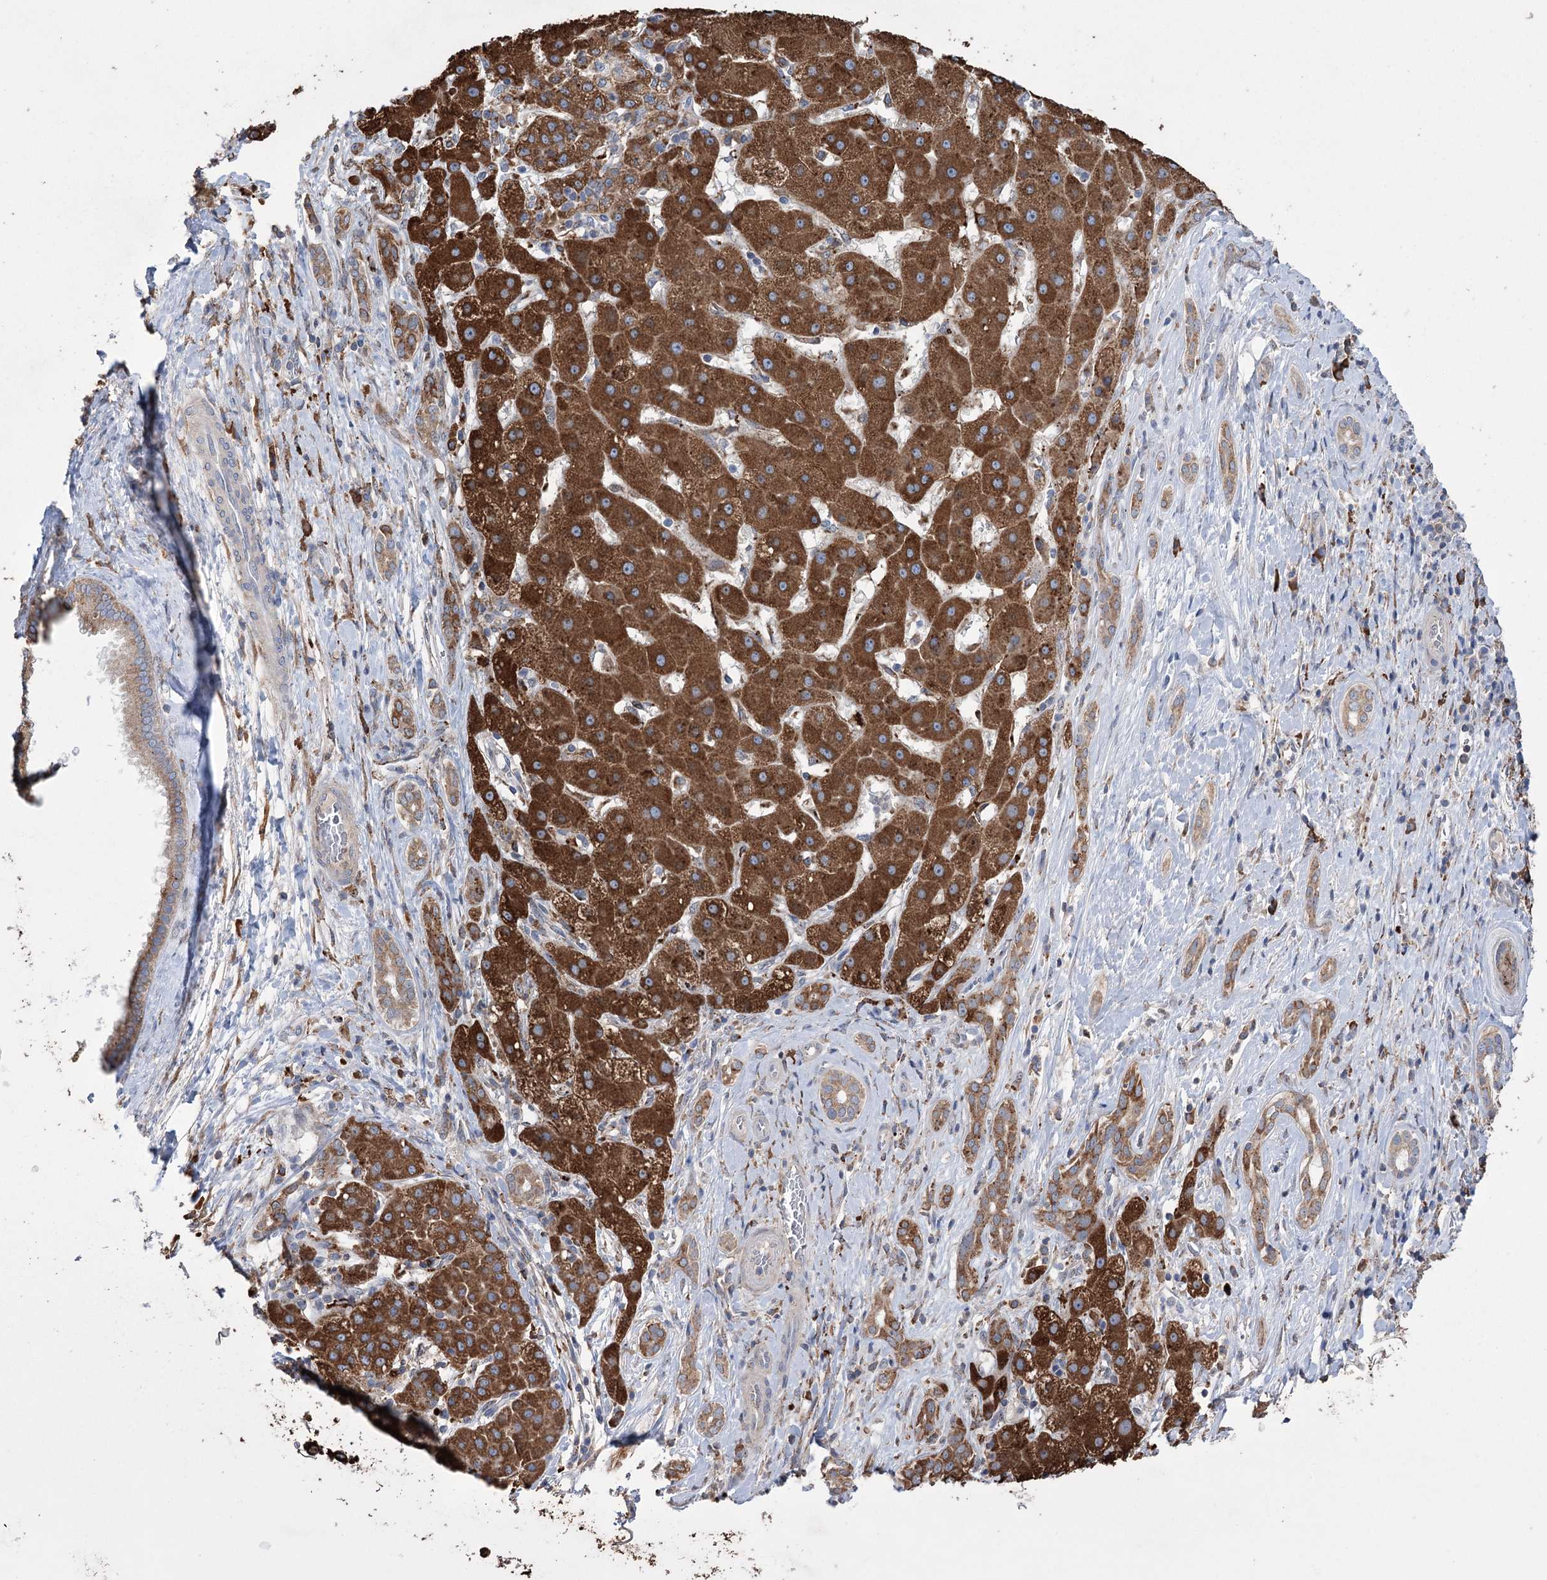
{"staining": {"intensity": "strong", "quantity": ">75%", "location": "cytoplasmic/membranous"}, "tissue": "liver cancer", "cell_type": "Tumor cells", "image_type": "cancer", "snomed": [{"axis": "morphology", "description": "Carcinoma, Hepatocellular, NOS"}, {"axis": "topography", "description": "Liver"}], "caption": "Immunohistochemical staining of liver cancer (hepatocellular carcinoma) reveals high levels of strong cytoplasmic/membranous staining in approximately >75% of tumor cells. Using DAB (brown) and hematoxylin (blue) stains, captured at high magnification using brightfield microscopy.", "gene": "TRIM71", "patient": {"sex": "male", "age": 65}}